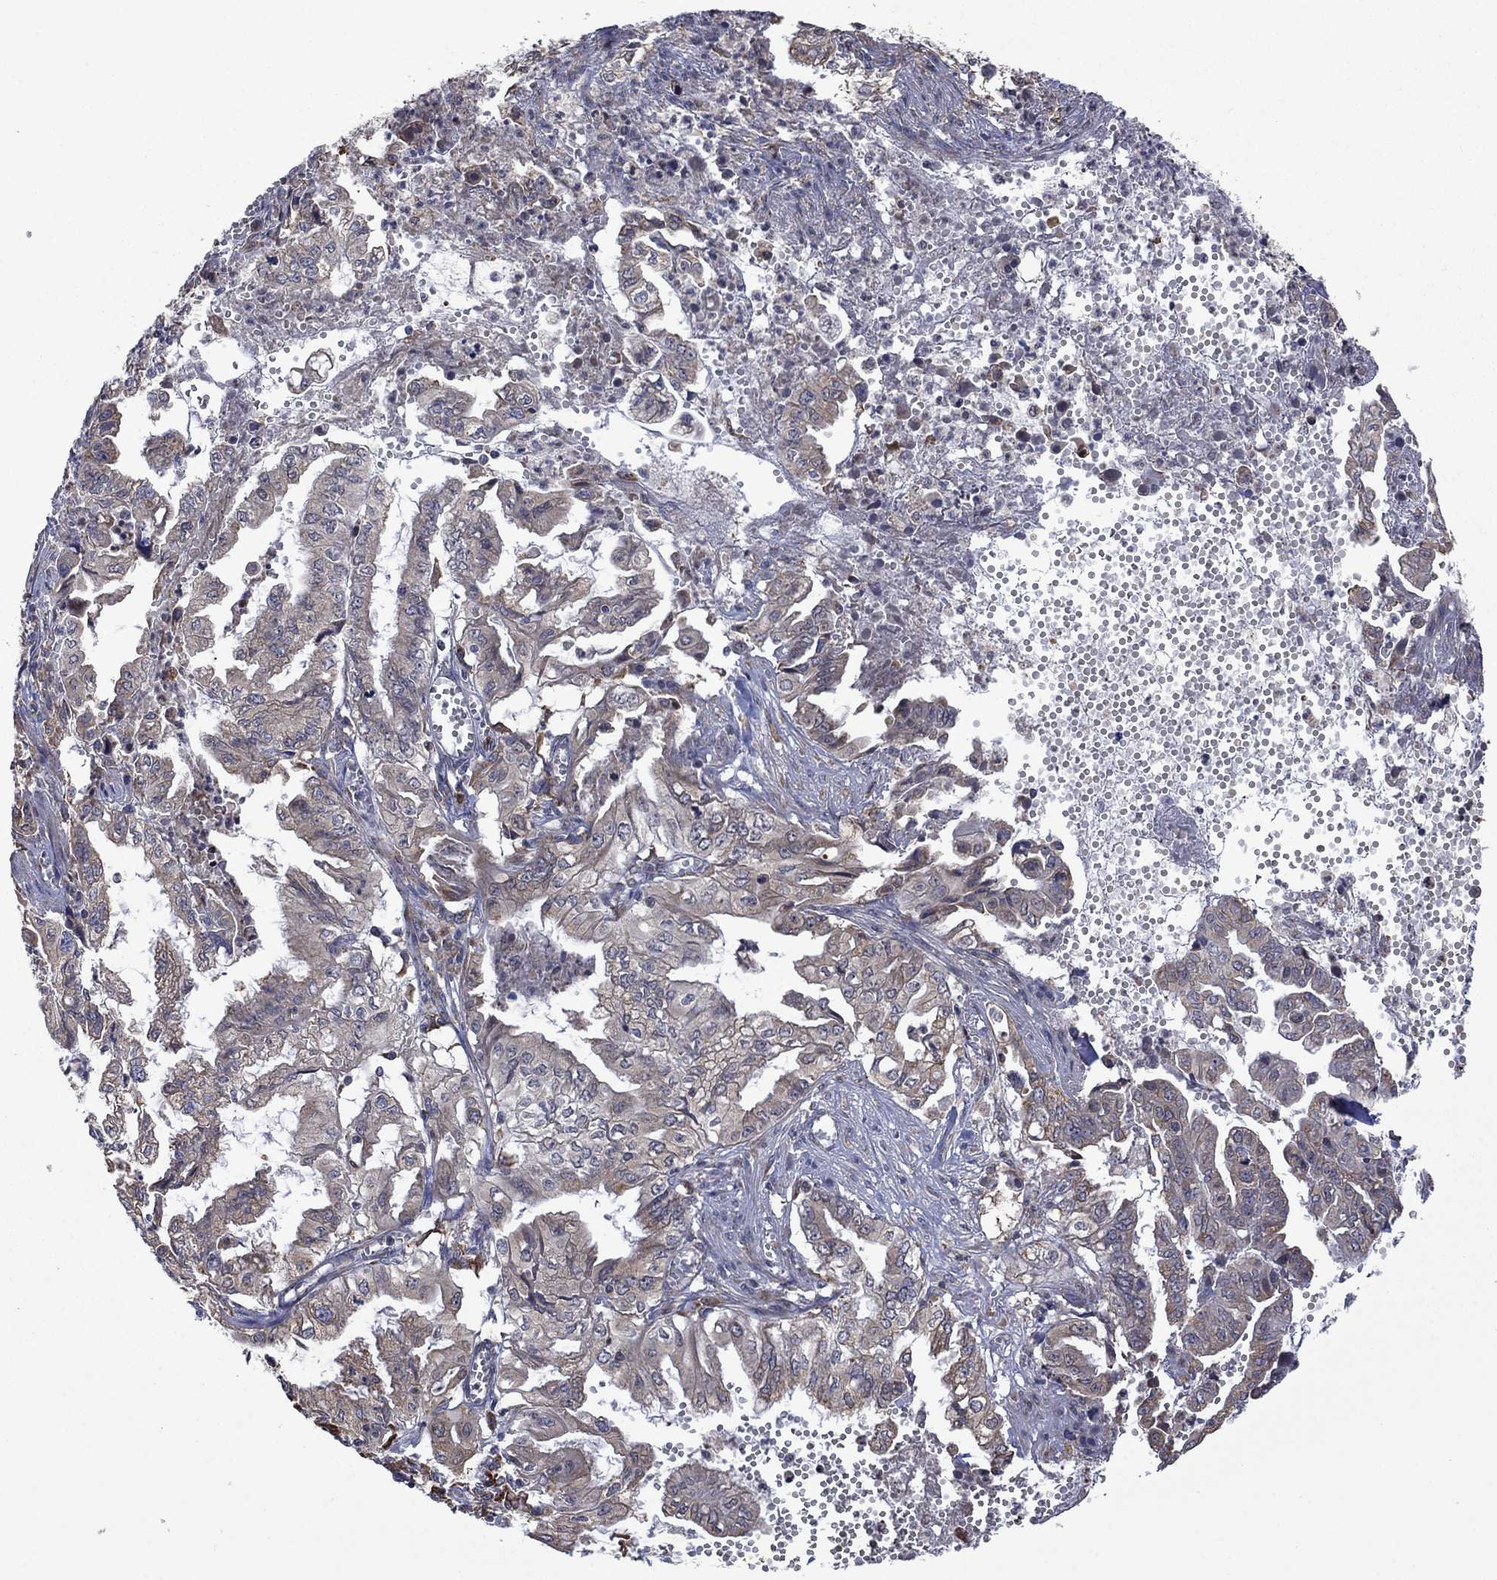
{"staining": {"intensity": "weak", "quantity": "<25%", "location": "cytoplasmic/membranous"}, "tissue": "pancreatic cancer", "cell_type": "Tumor cells", "image_type": "cancer", "snomed": [{"axis": "morphology", "description": "Adenocarcinoma, NOS"}, {"axis": "topography", "description": "Pancreas"}], "caption": "IHC of human pancreatic cancer shows no staining in tumor cells.", "gene": "FURIN", "patient": {"sex": "male", "age": 68}}